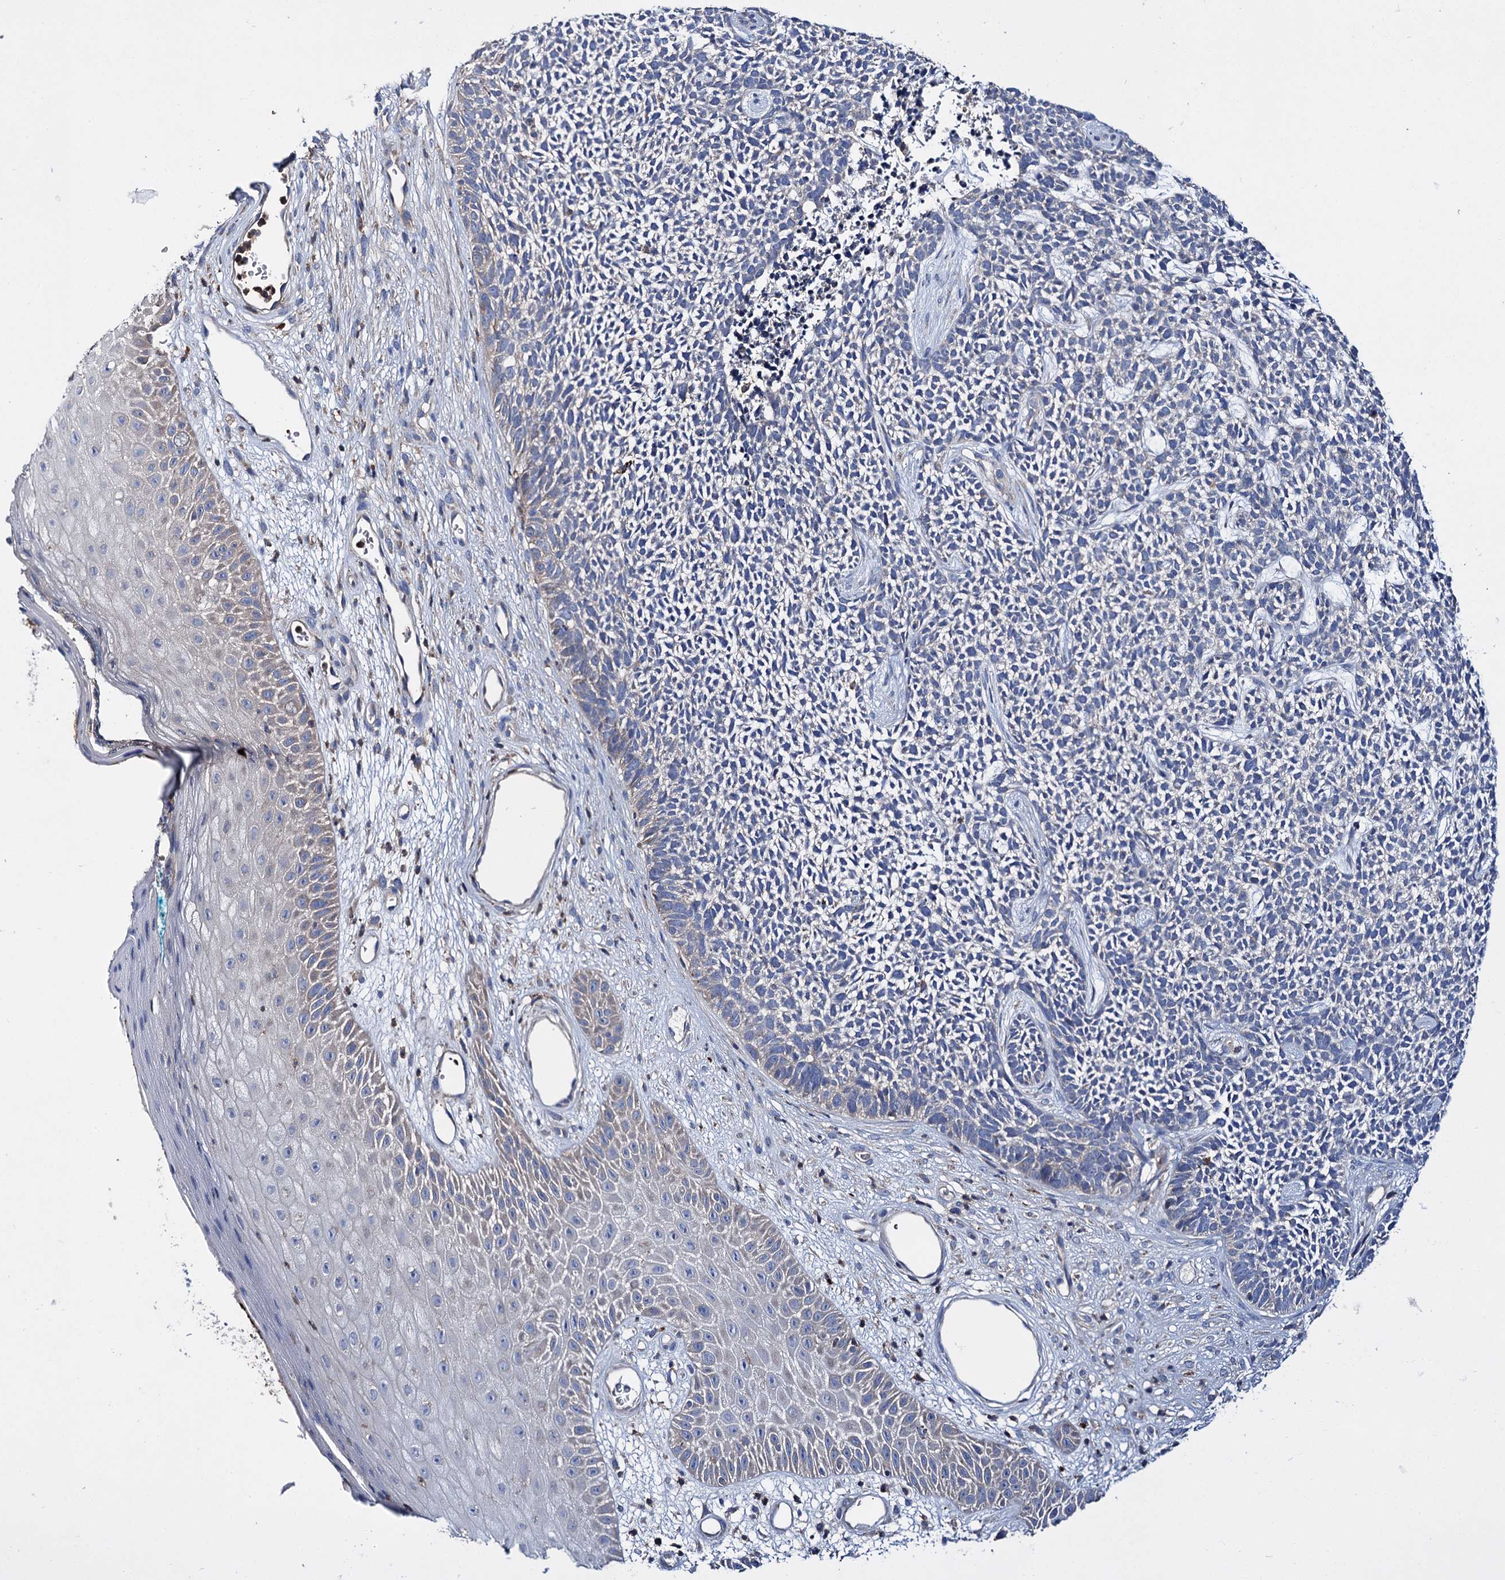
{"staining": {"intensity": "negative", "quantity": "none", "location": "none"}, "tissue": "skin cancer", "cell_type": "Tumor cells", "image_type": "cancer", "snomed": [{"axis": "morphology", "description": "Basal cell carcinoma"}, {"axis": "topography", "description": "Skin"}], "caption": "The immunohistochemistry micrograph has no significant staining in tumor cells of skin cancer tissue. (DAB IHC, high magnification).", "gene": "UBASH3B", "patient": {"sex": "female", "age": 84}}